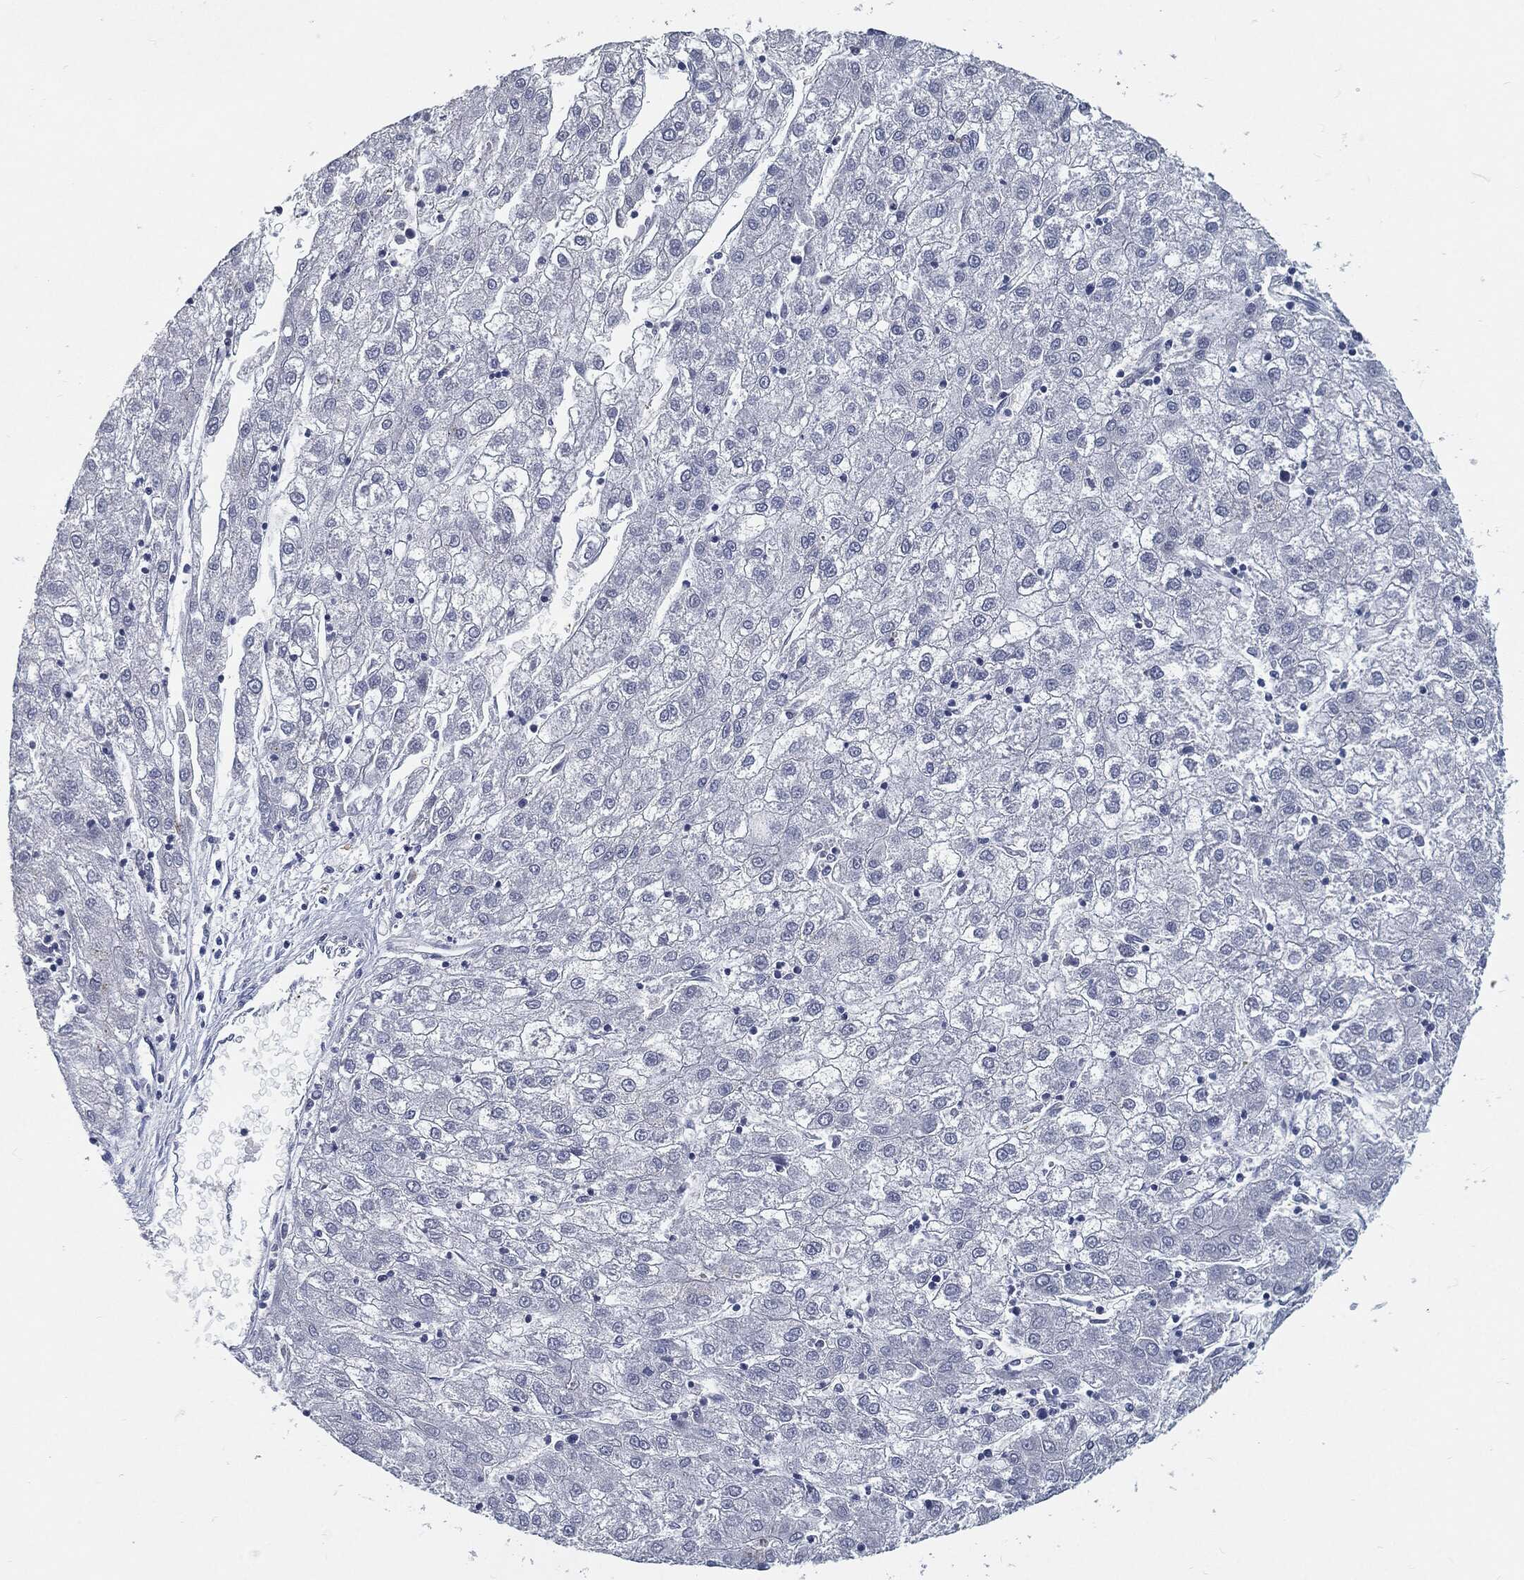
{"staining": {"intensity": "negative", "quantity": "none", "location": "none"}, "tissue": "liver cancer", "cell_type": "Tumor cells", "image_type": "cancer", "snomed": [{"axis": "morphology", "description": "Carcinoma, Hepatocellular, NOS"}, {"axis": "topography", "description": "Liver"}], "caption": "This image is of liver cancer stained with immunohistochemistry to label a protein in brown with the nuclei are counter-stained blue. There is no staining in tumor cells.", "gene": "PROM1", "patient": {"sex": "male", "age": 72}}